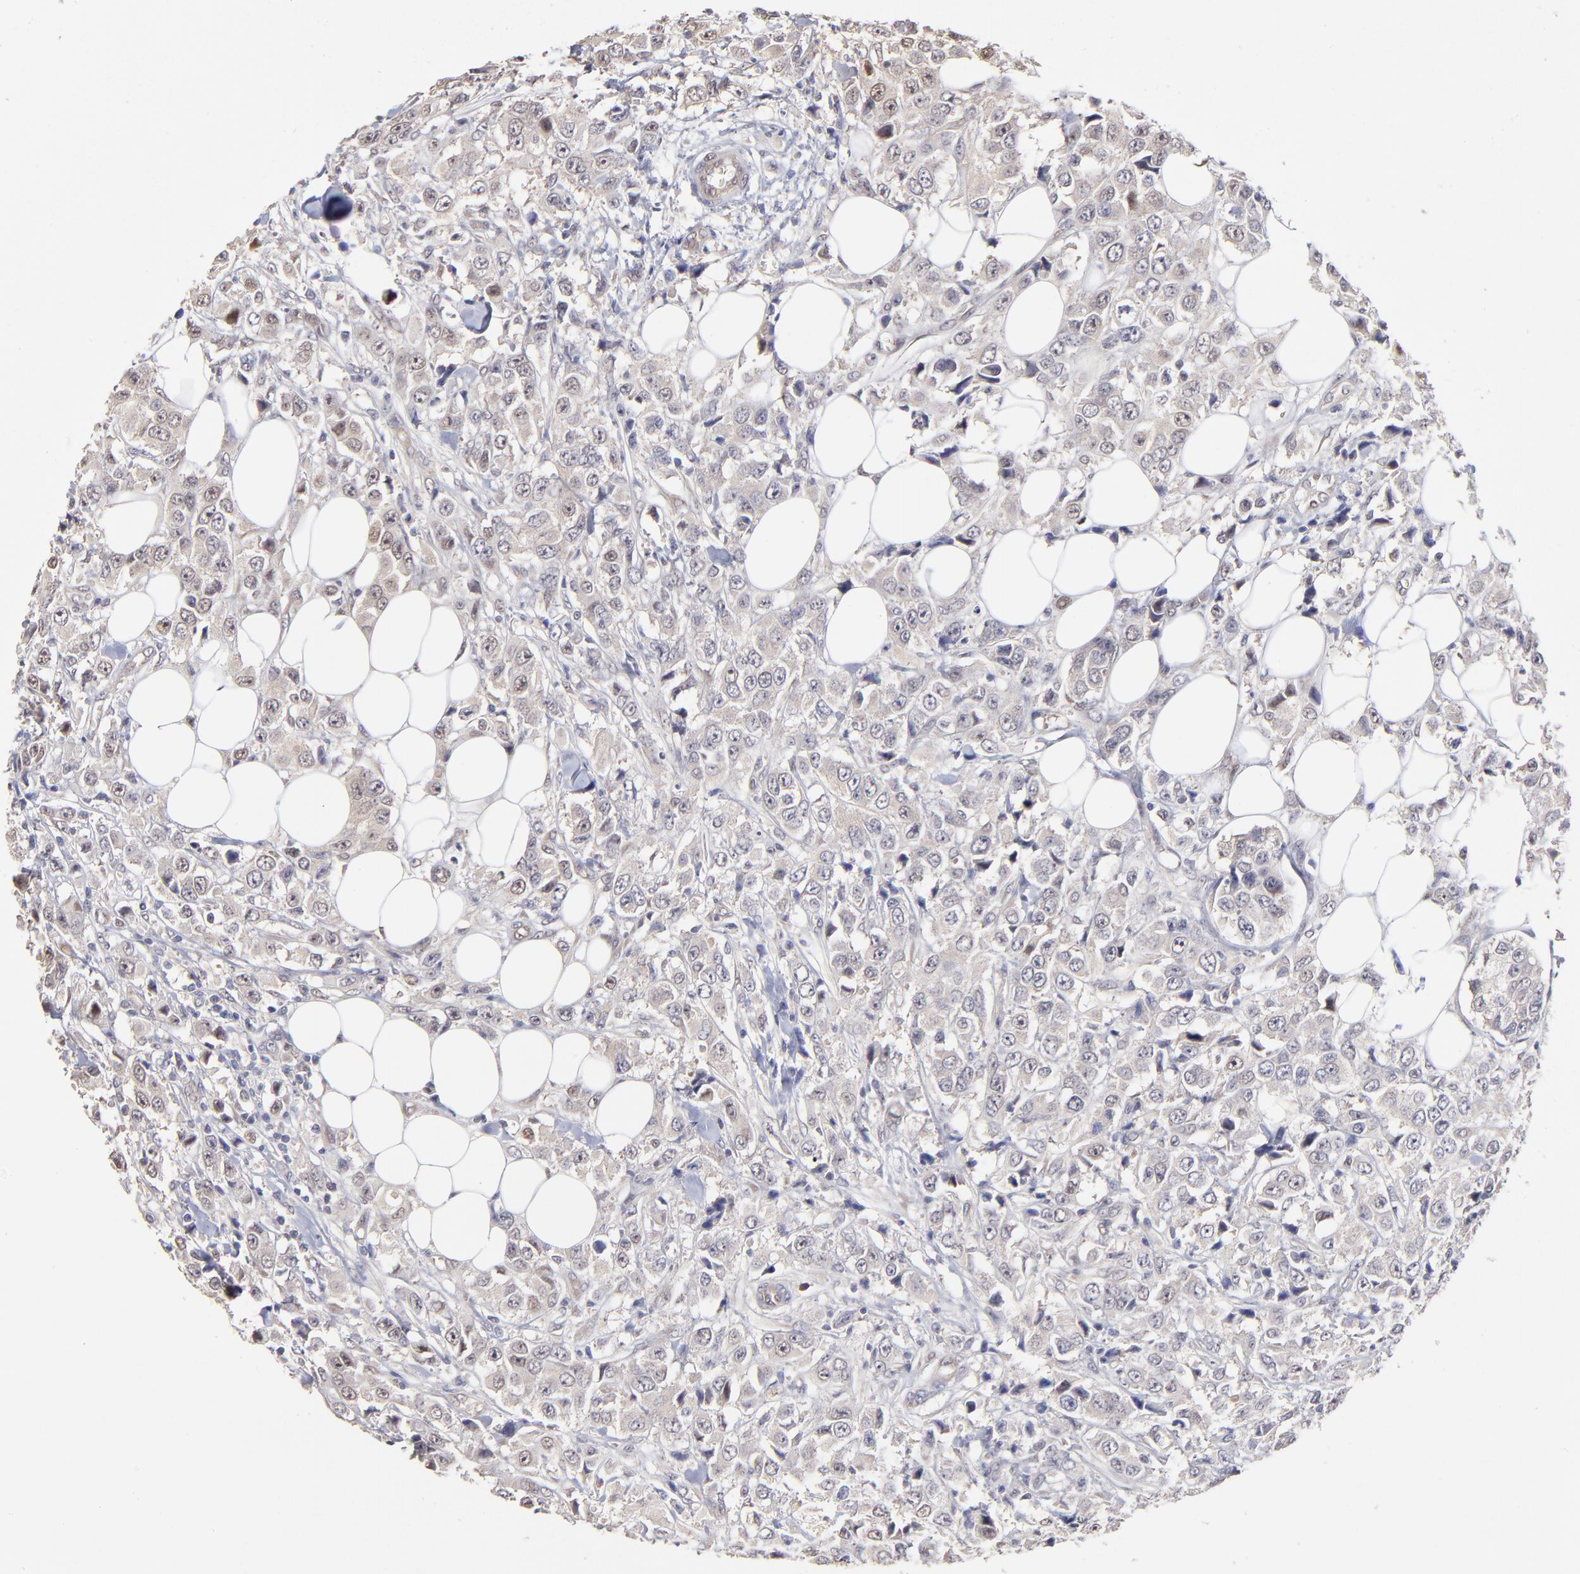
{"staining": {"intensity": "weak", "quantity": ">75%", "location": "cytoplasmic/membranous"}, "tissue": "breast cancer", "cell_type": "Tumor cells", "image_type": "cancer", "snomed": [{"axis": "morphology", "description": "Duct carcinoma"}, {"axis": "topography", "description": "Breast"}], "caption": "A histopathology image of breast cancer (invasive ductal carcinoma) stained for a protein exhibits weak cytoplasmic/membranous brown staining in tumor cells.", "gene": "ZNF10", "patient": {"sex": "female", "age": 58}}